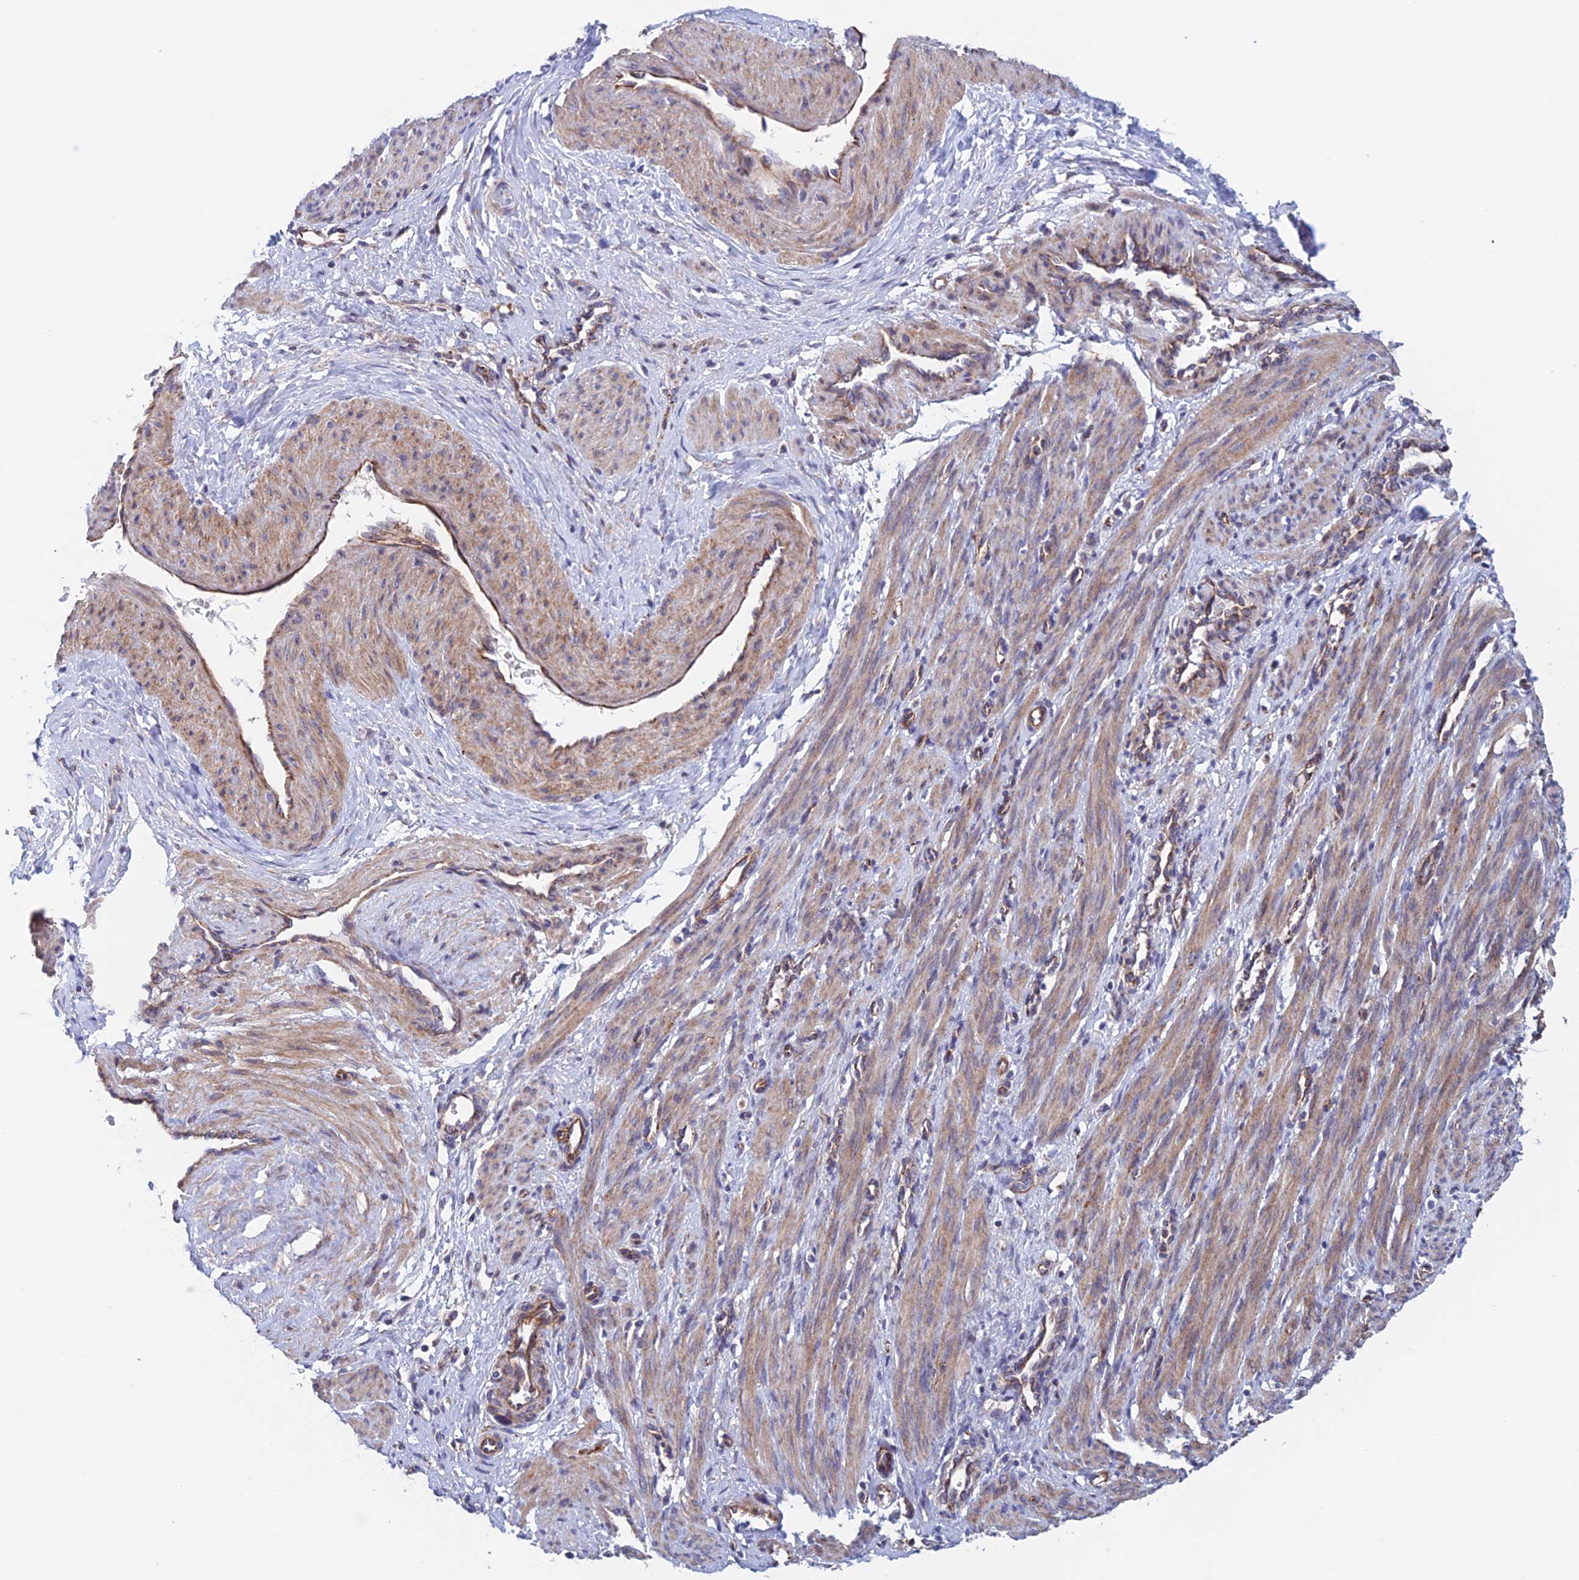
{"staining": {"intensity": "moderate", "quantity": "25%-75%", "location": "cytoplasmic/membranous"}, "tissue": "smooth muscle", "cell_type": "Smooth muscle cells", "image_type": "normal", "snomed": [{"axis": "morphology", "description": "Normal tissue, NOS"}, {"axis": "topography", "description": "Endometrium"}], "caption": "Smooth muscle was stained to show a protein in brown. There is medium levels of moderate cytoplasmic/membranous staining in about 25%-75% of smooth muscle cells. Using DAB (3,3'-diaminobenzidine) (brown) and hematoxylin (blue) stains, captured at high magnification using brightfield microscopy.", "gene": "MRPL1", "patient": {"sex": "female", "age": 33}}